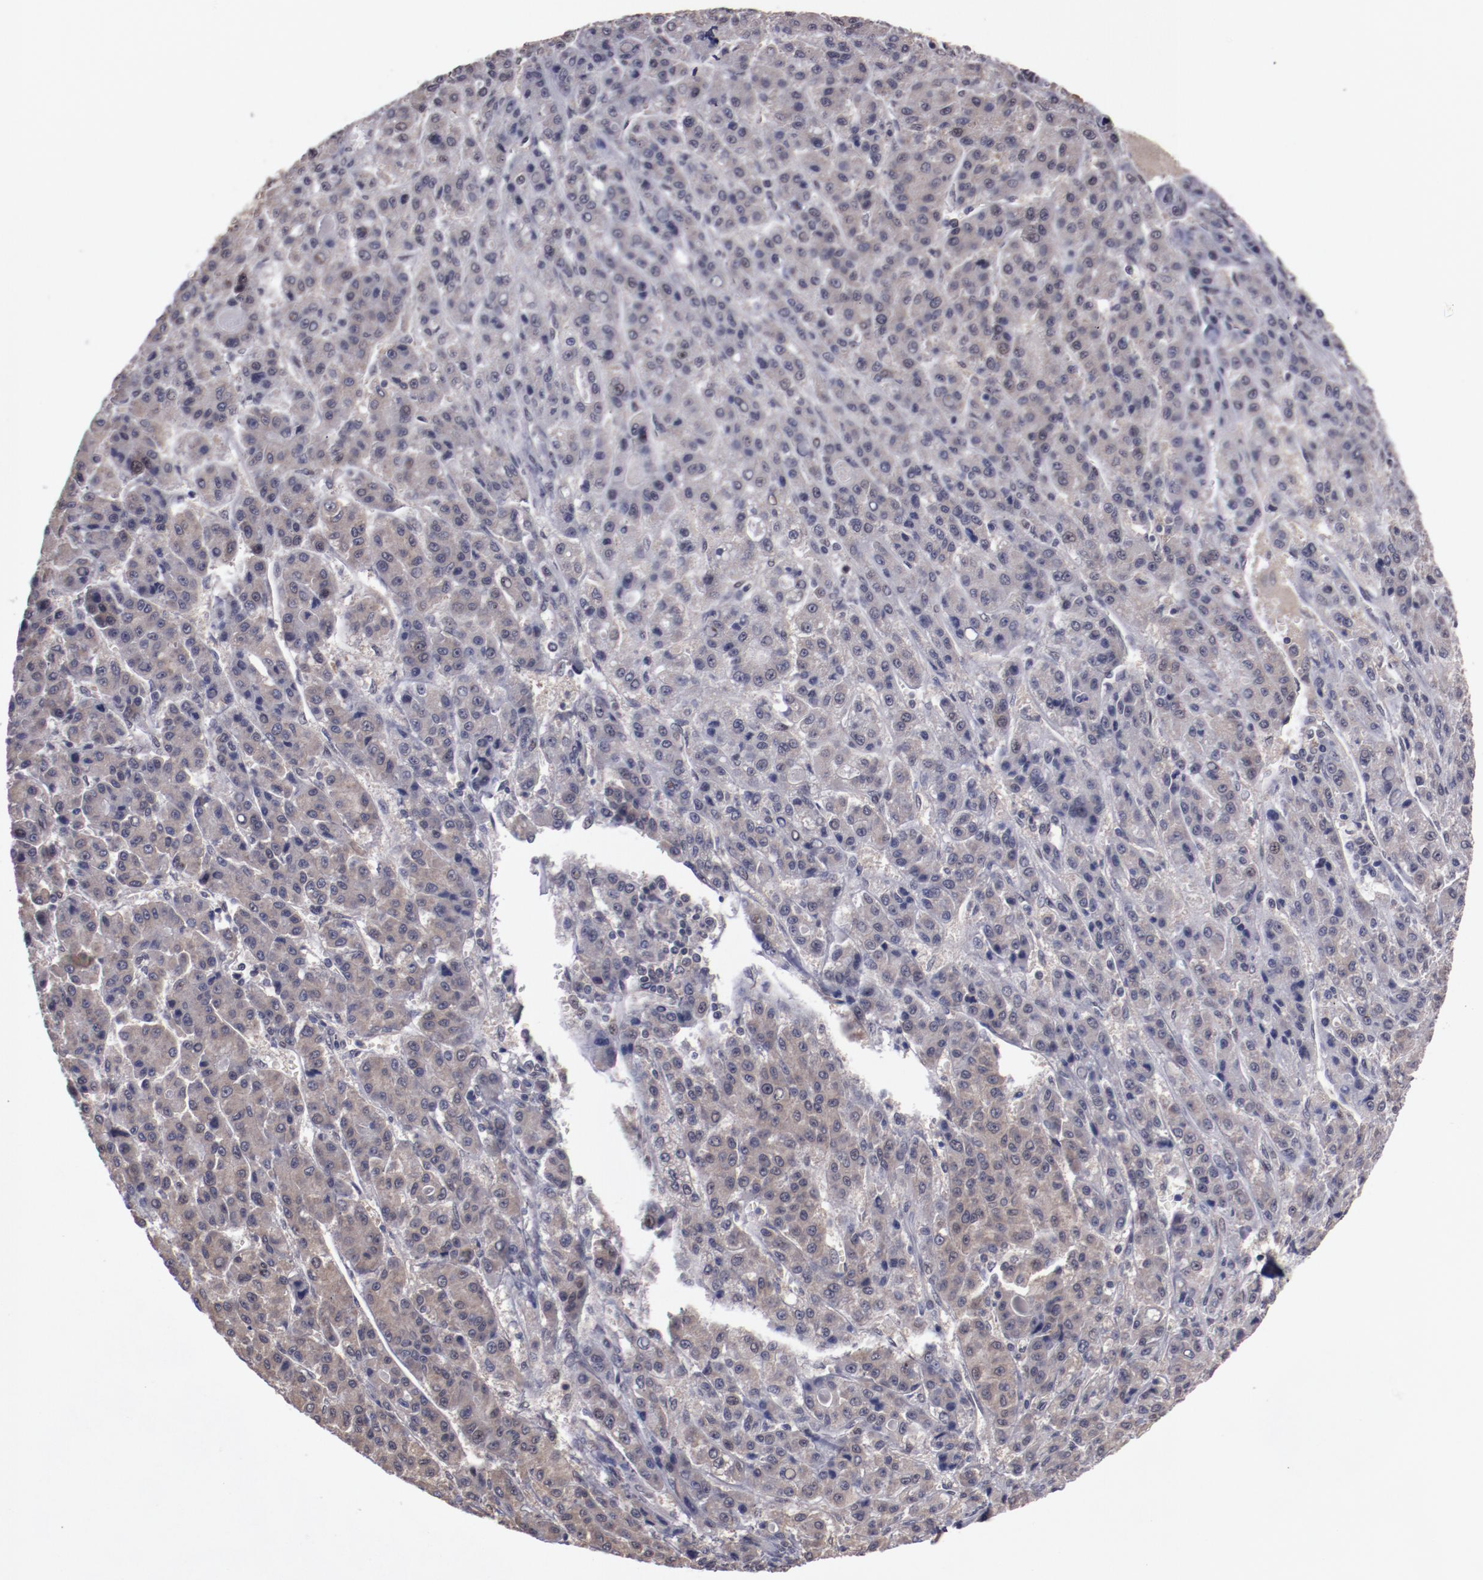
{"staining": {"intensity": "weak", "quantity": ">75%", "location": "cytoplasmic/membranous,nuclear"}, "tissue": "liver cancer", "cell_type": "Tumor cells", "image_type": "cancer", "snomed": [{"axis": "morphology", "description": "Carcinoma, Hepatocellular, NOS"}, {"axis": "topography", "description": "Liver"}], "caption": "Human hepatocellular carcinoma (liver) stained with a brown dye exhibits weak cytoplasmic/membranous and nuclear positive expression in approximately >75% of tumor cells.", "gene": "ARNT", "patient": {"sex": "male", "age": 70}}